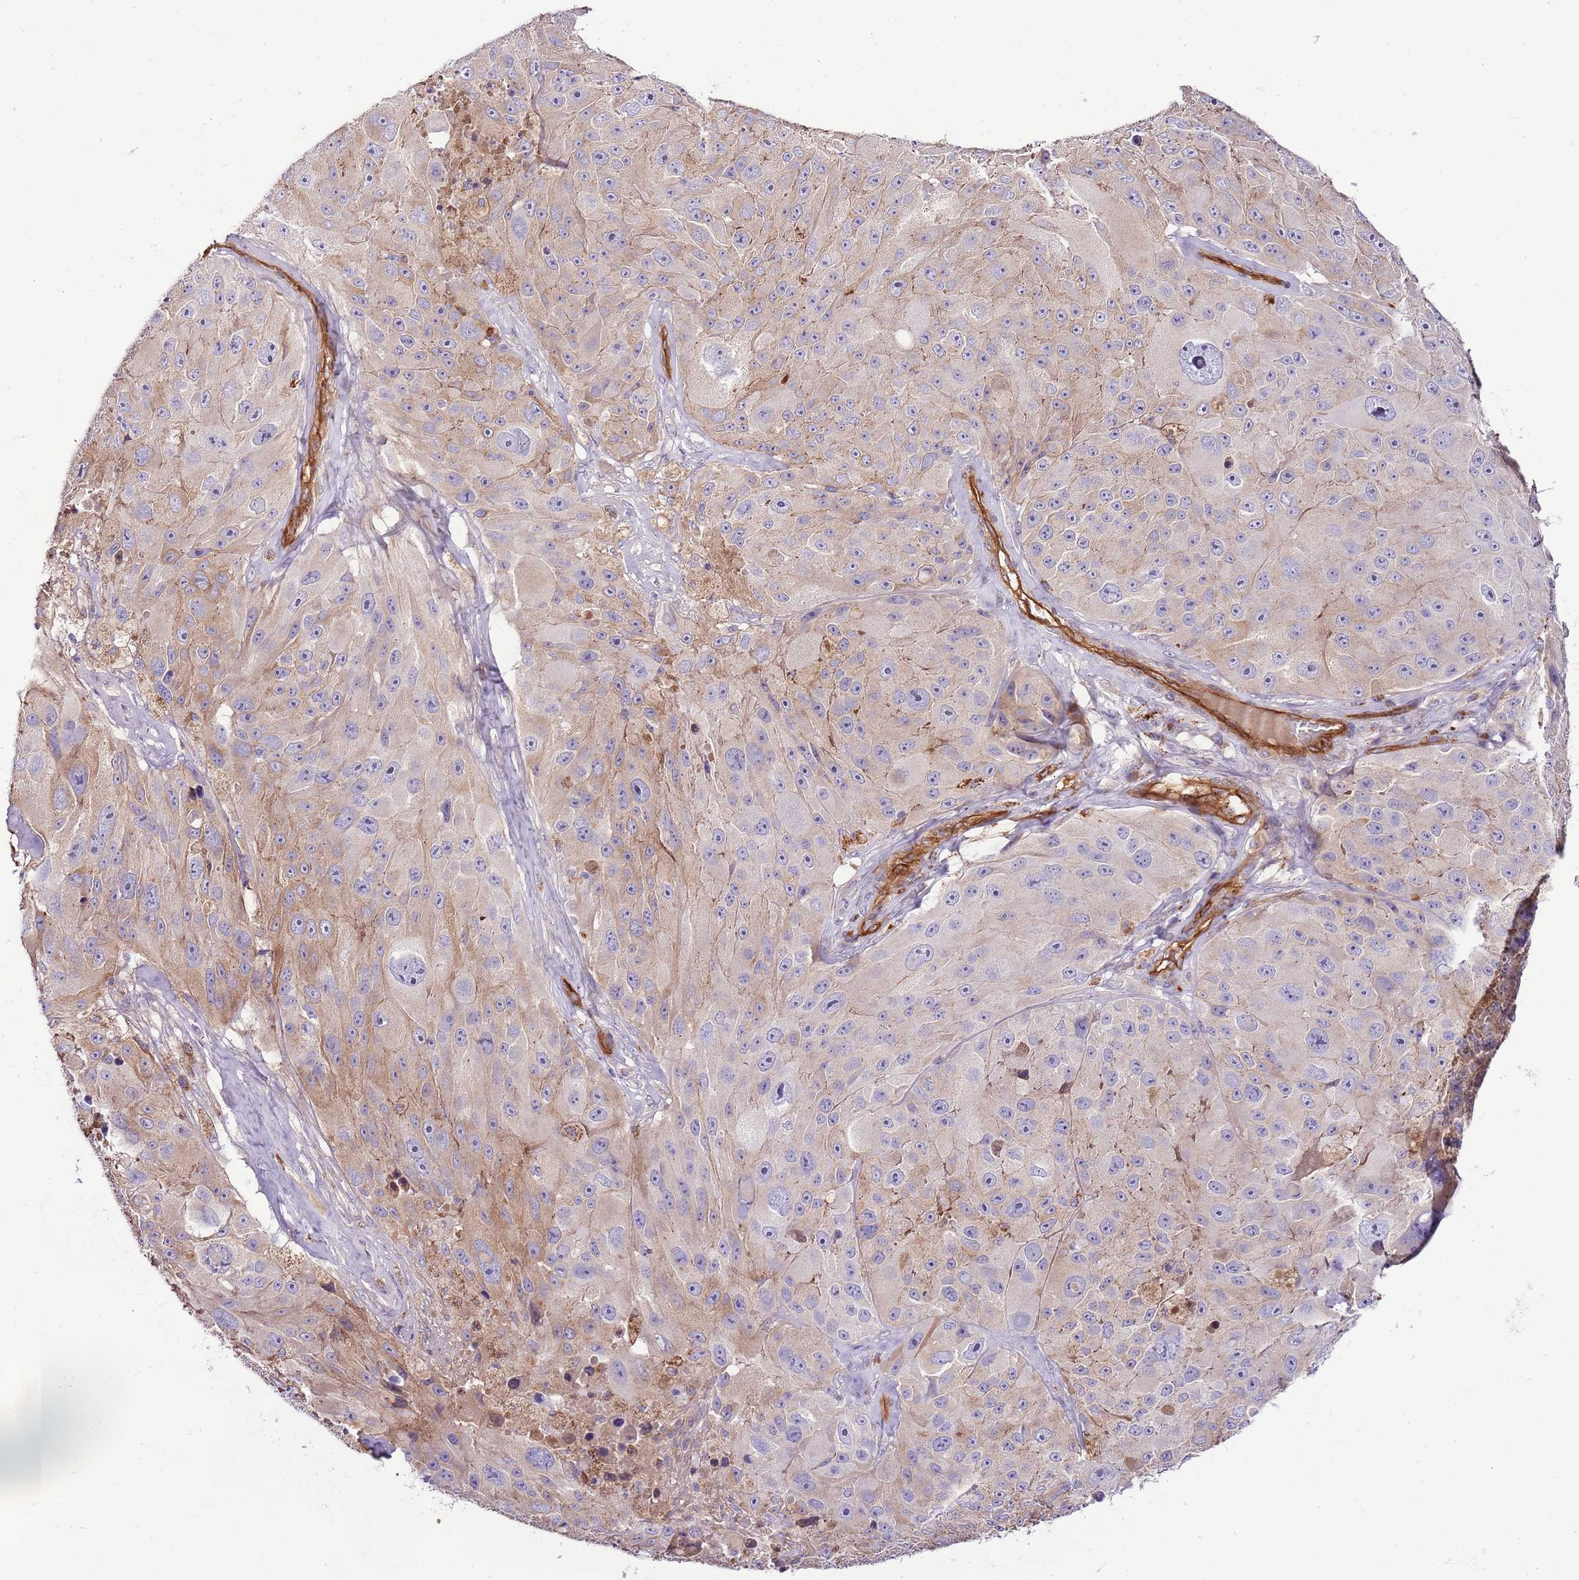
{"staining": {"intensity": "negative", "quantity": "none", "location": "none"}, "tissue": "melanoma", "cell_type": "Tumor cells", "image_type": "cancer", "snomed": [{"axis": "morphology", "description": "Malignant melanoma, Metastatic site"}, {"axis": "topography", "description": "Lymph node"}], "caption": "Micrograph shows no protein positivity in tumor cells of malignant melanoma (metastatic site) tissue.", "gene": "DOCK6", "patient": {"sex": "male", "age": 62}}